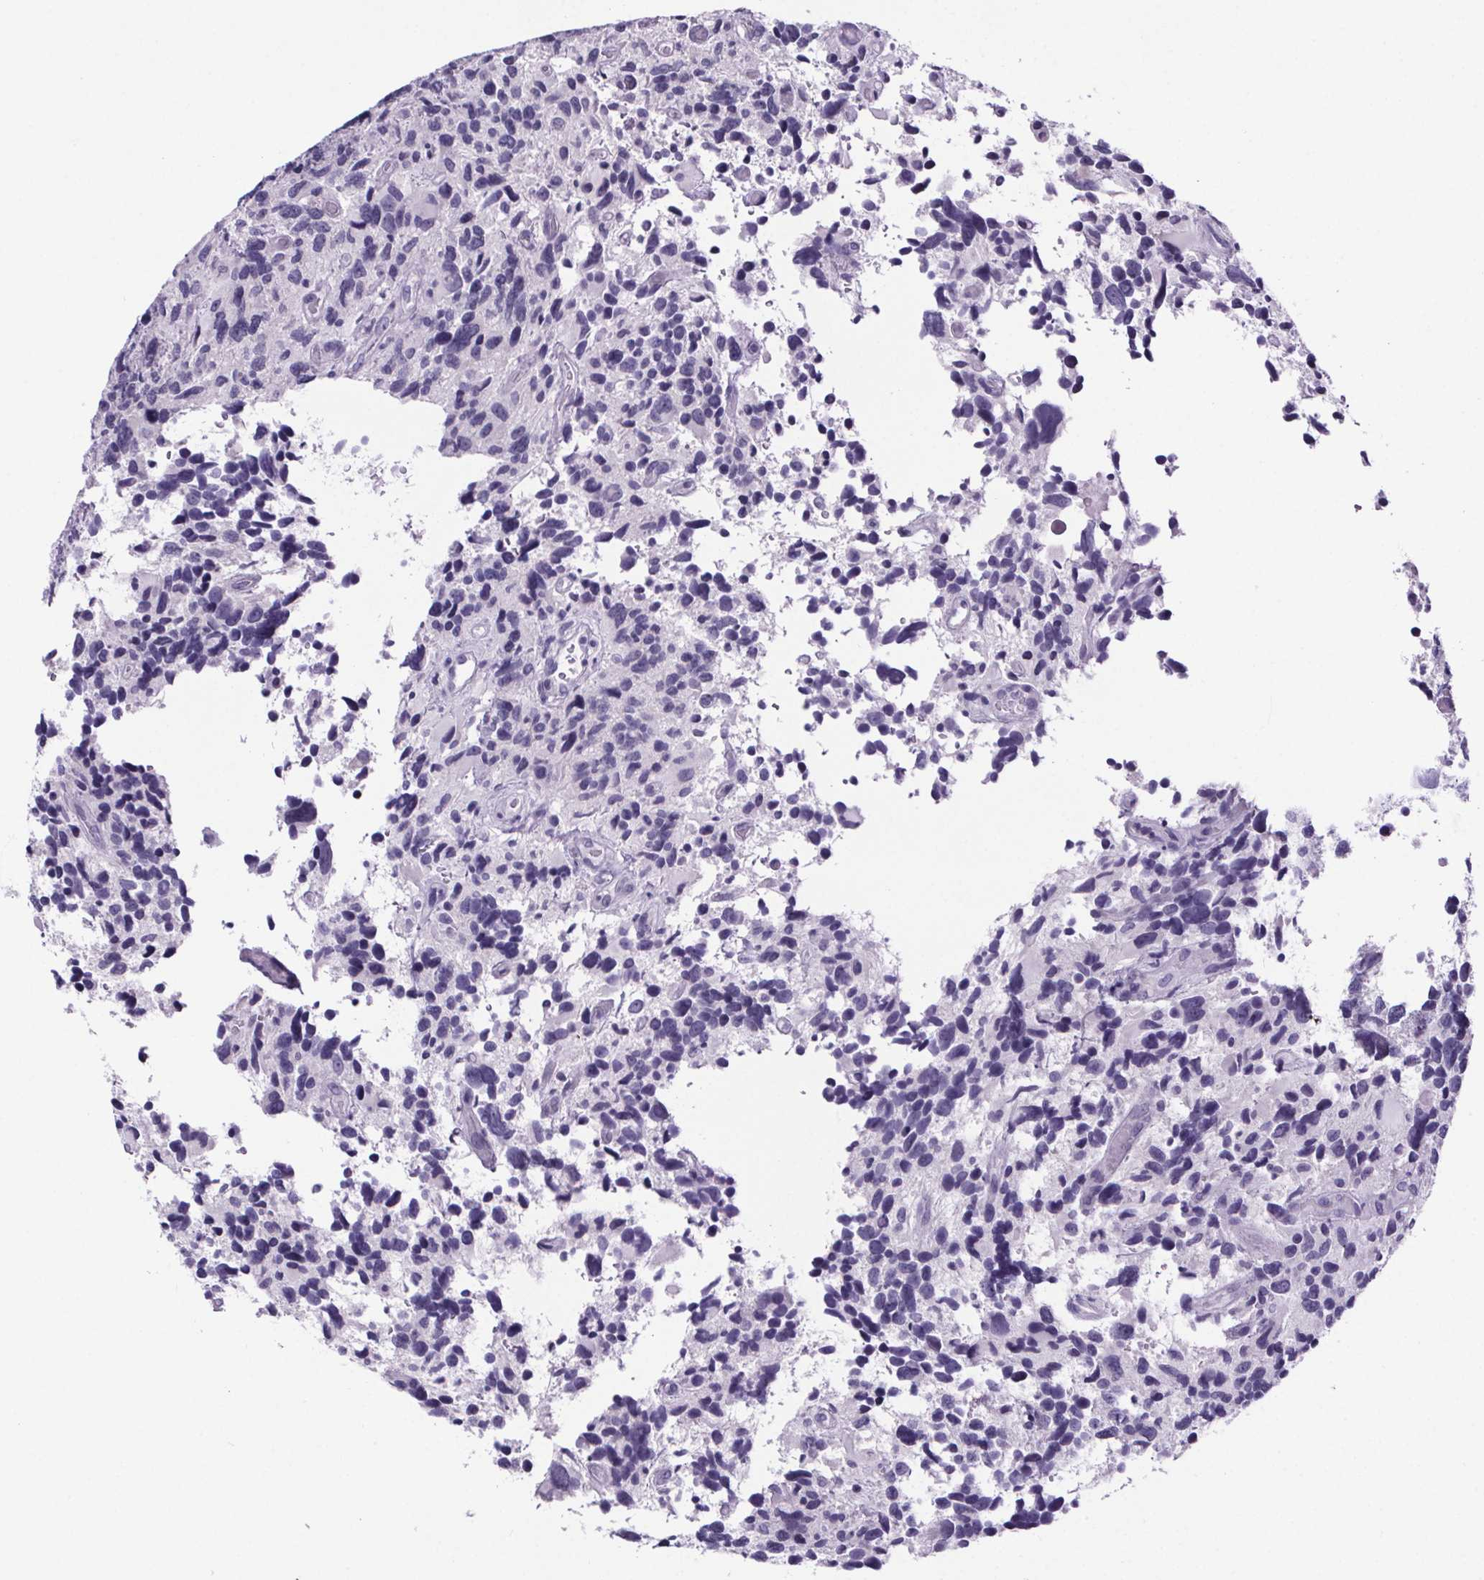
{"staining": {"intensity": "negative", "quantity": "none", "location": "none"}, "tissue": "glioma", "cell_type": "Tumor cells", "image_type": "cancer", "snomed": [{"axis": "morphology", "description": "Glioma, malignant, High grade"}, {"axis": "topography", "description": "Brain"}], "caption": "Immunohistochemistry image of neoplastic tissue: high-grade glioma (malignant) stained with DAB (3,3'-diaminobenzidine) demonstrates no significant protein expression in tumor cells.", "gene": "CUBN", "patient": {"sex": "male", "age": 46}}